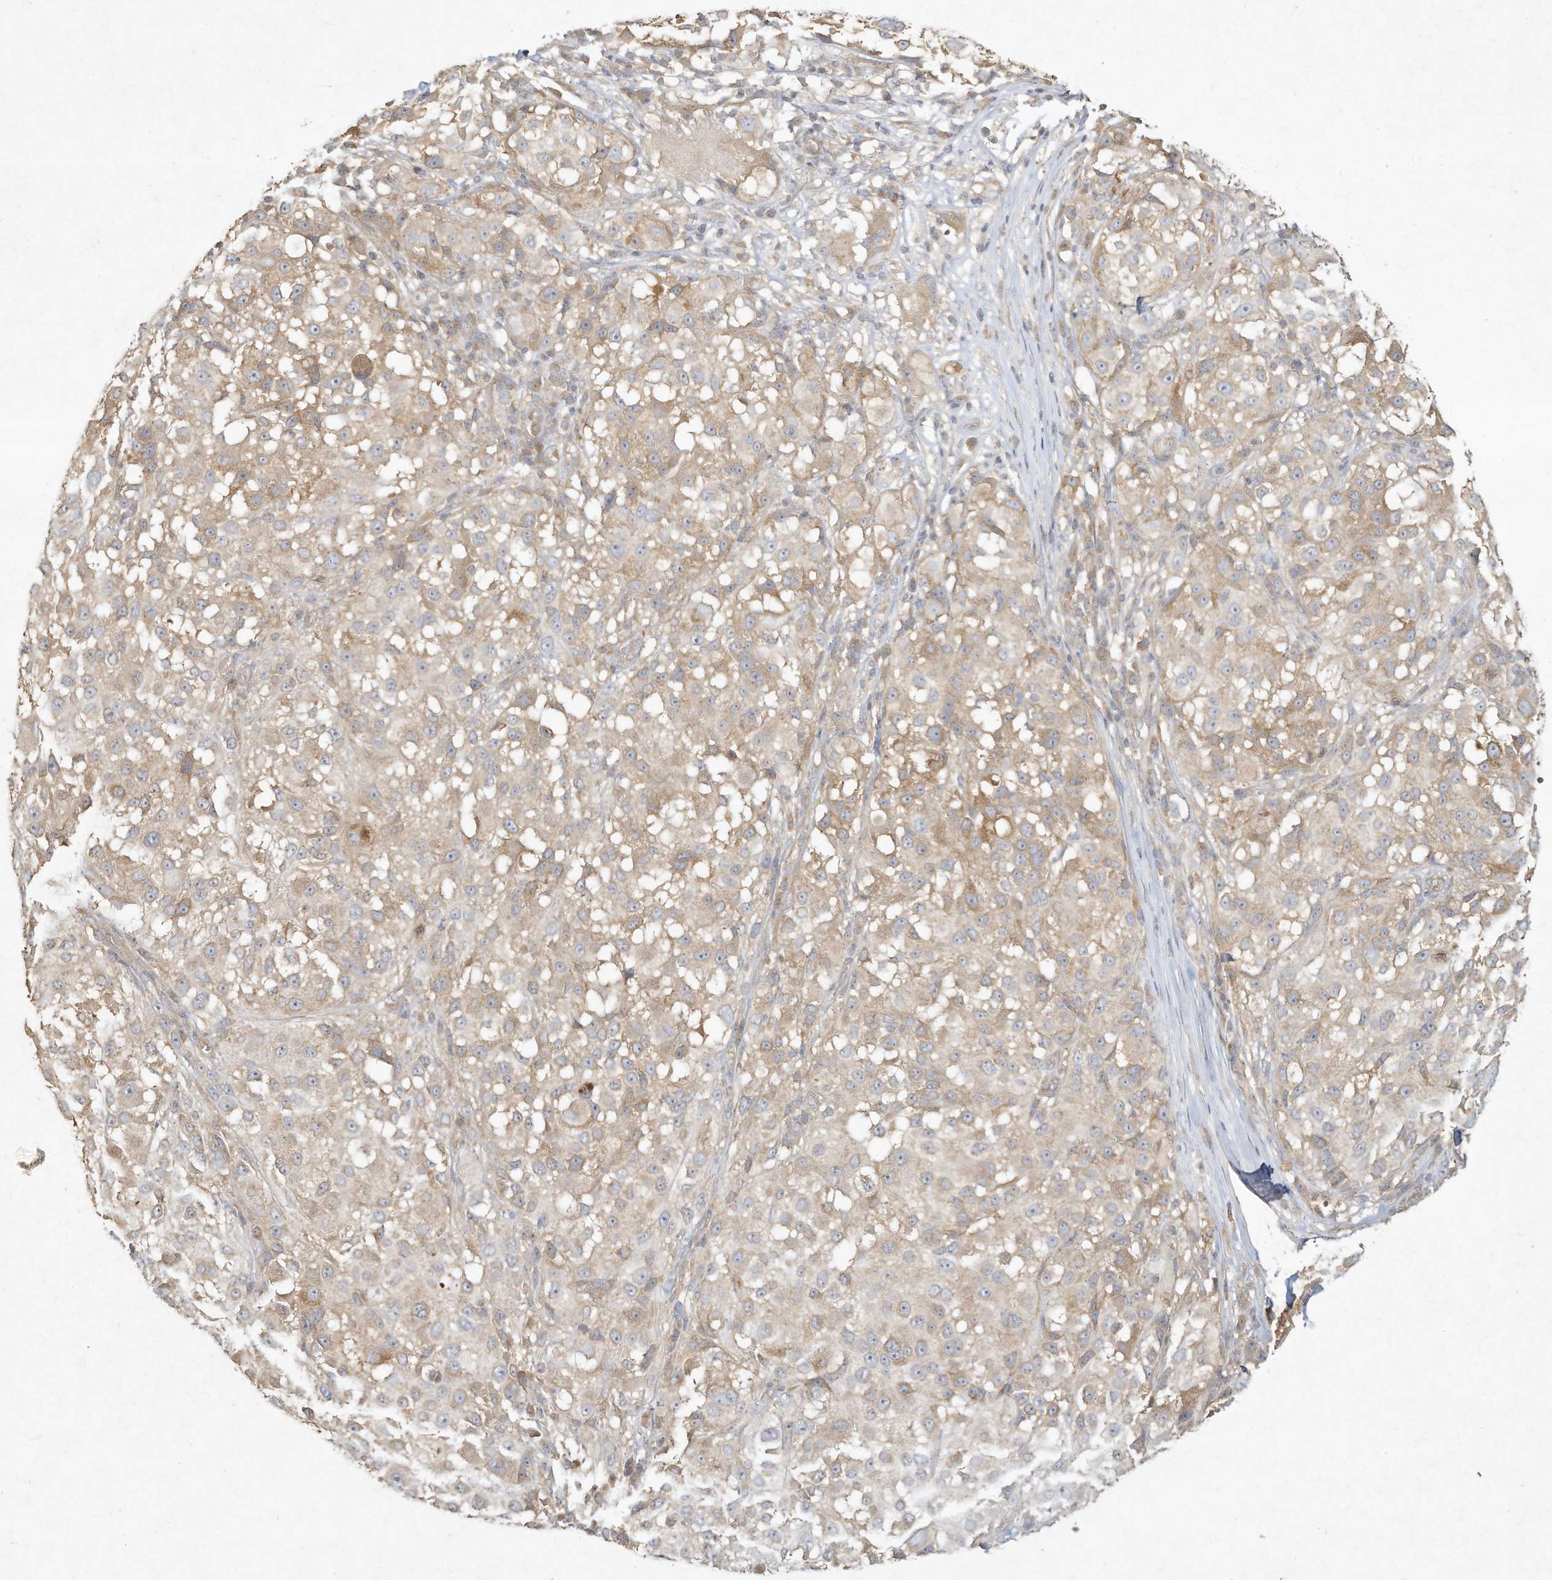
{"staining": {"intensity": "moderate", "quantity": "<25%", "location": "cytoplasmic/membranous"}, "tissue": "melanoma", "cell_type": "Tumor cells", "image_type": "cancer", "snomed": [{"axis": "morphology", "description": "Necrosis, NOS"}, {"axis": "morphology", "description": "Malignant melanoma, NOS"}, {"axis": "topography", "description": "Skin"}], "caption": "Tumor cells display moderate cytoplasmic/membranous expression in approximately <25% of cells in melanoma.", "gene": "DYNC1I2", "patient": {"sex": "female", "age": 87}}